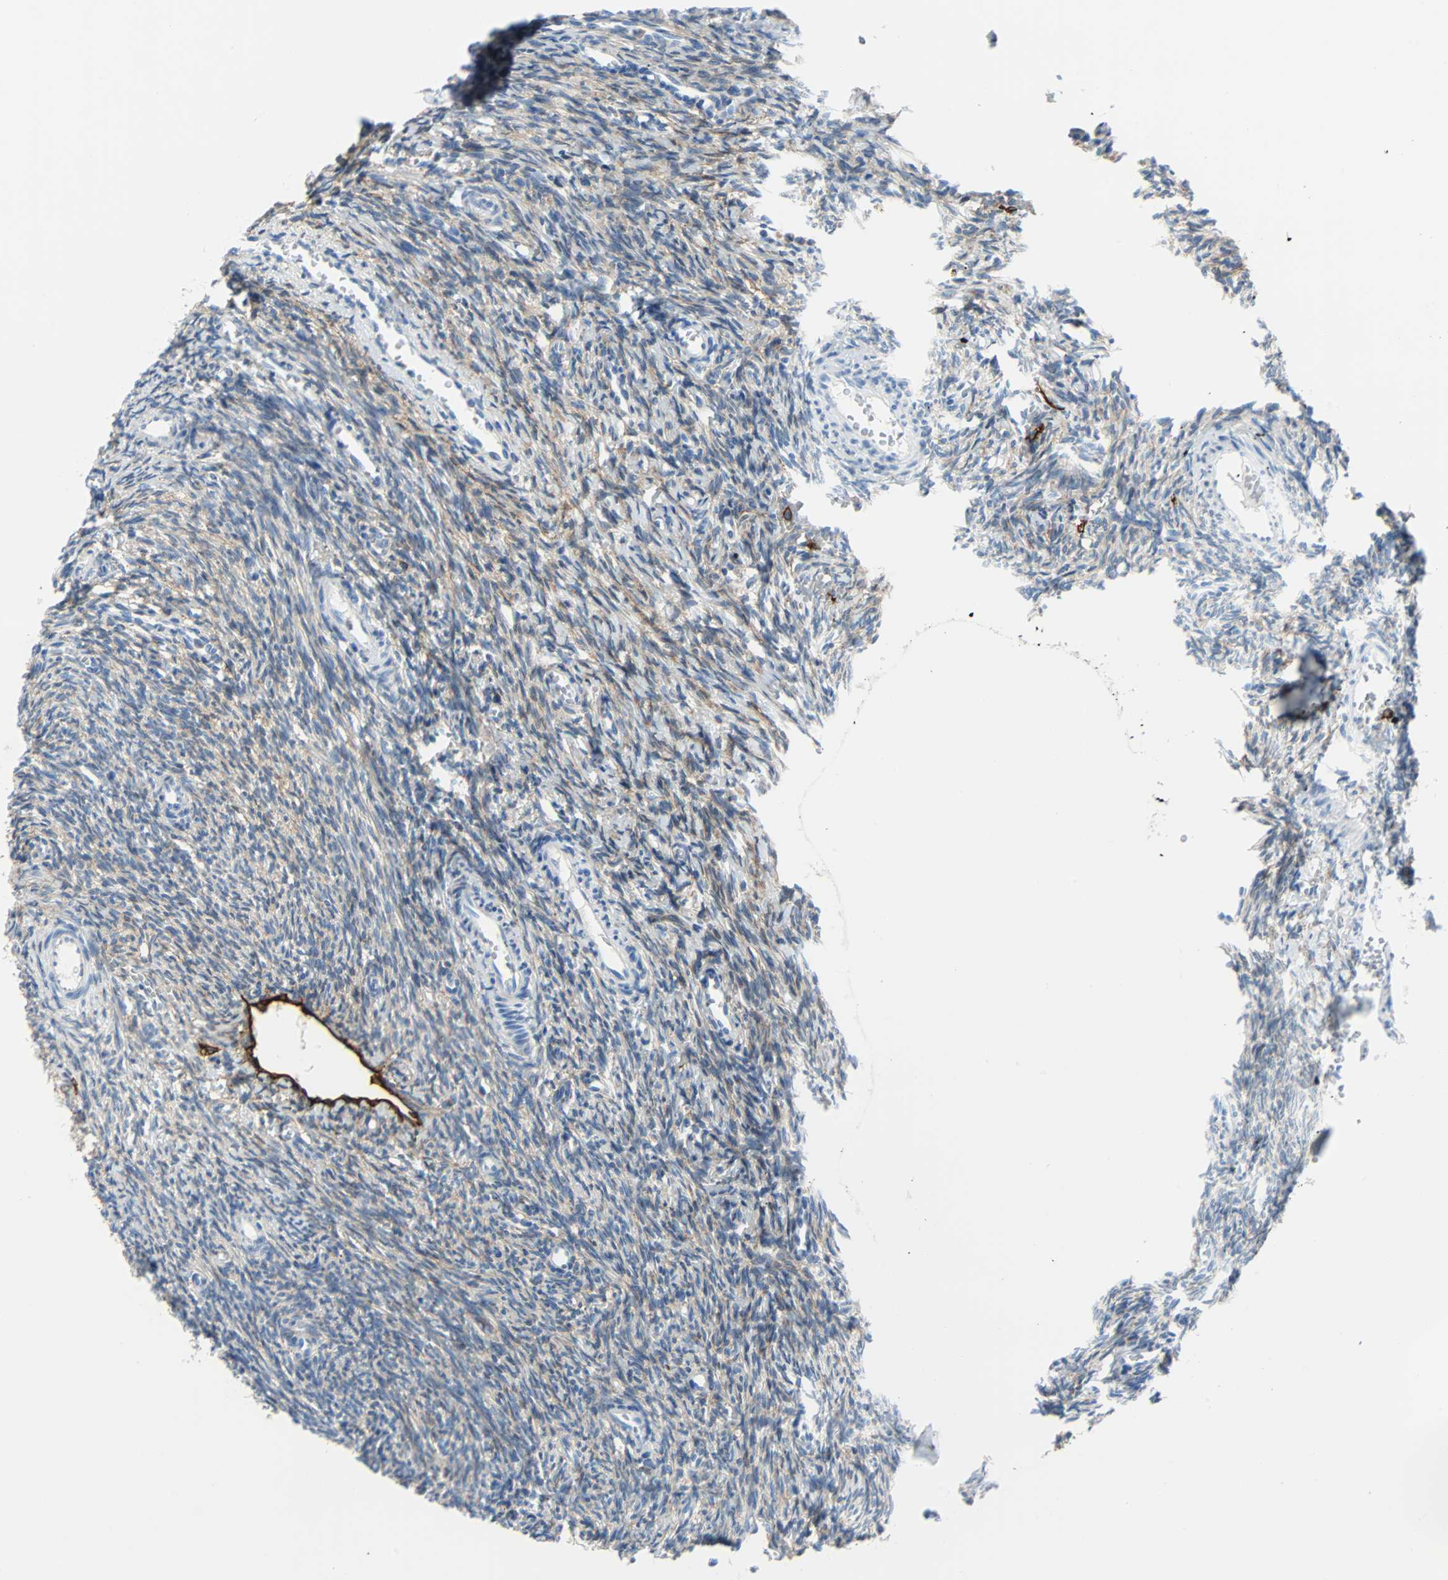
{"staining": {"intensity": "weak", "quantity": "25%-75%", "location": "cytoplasmic/membranous"}, "tissue": "ovary", "cell_type": "Ovarian stroma cells", "image_type": "normal", "snomed": [{"axis": "morphology", "description": "Normal tissue, NOS"}, {"axis": "topography", "description": "Ovary"}], "caption": "Weak cytoplasmic/membranous positivity is seen in about 25%-75% of ovarian stroma cells in unremarkable ovary. The staining is performed using DAB brown chromogen to label protein expression. The nuclei are counter-stained blue using hematoxylin.", "gene": "PDPN", "patient": {"sex": "female", "age": 39}}